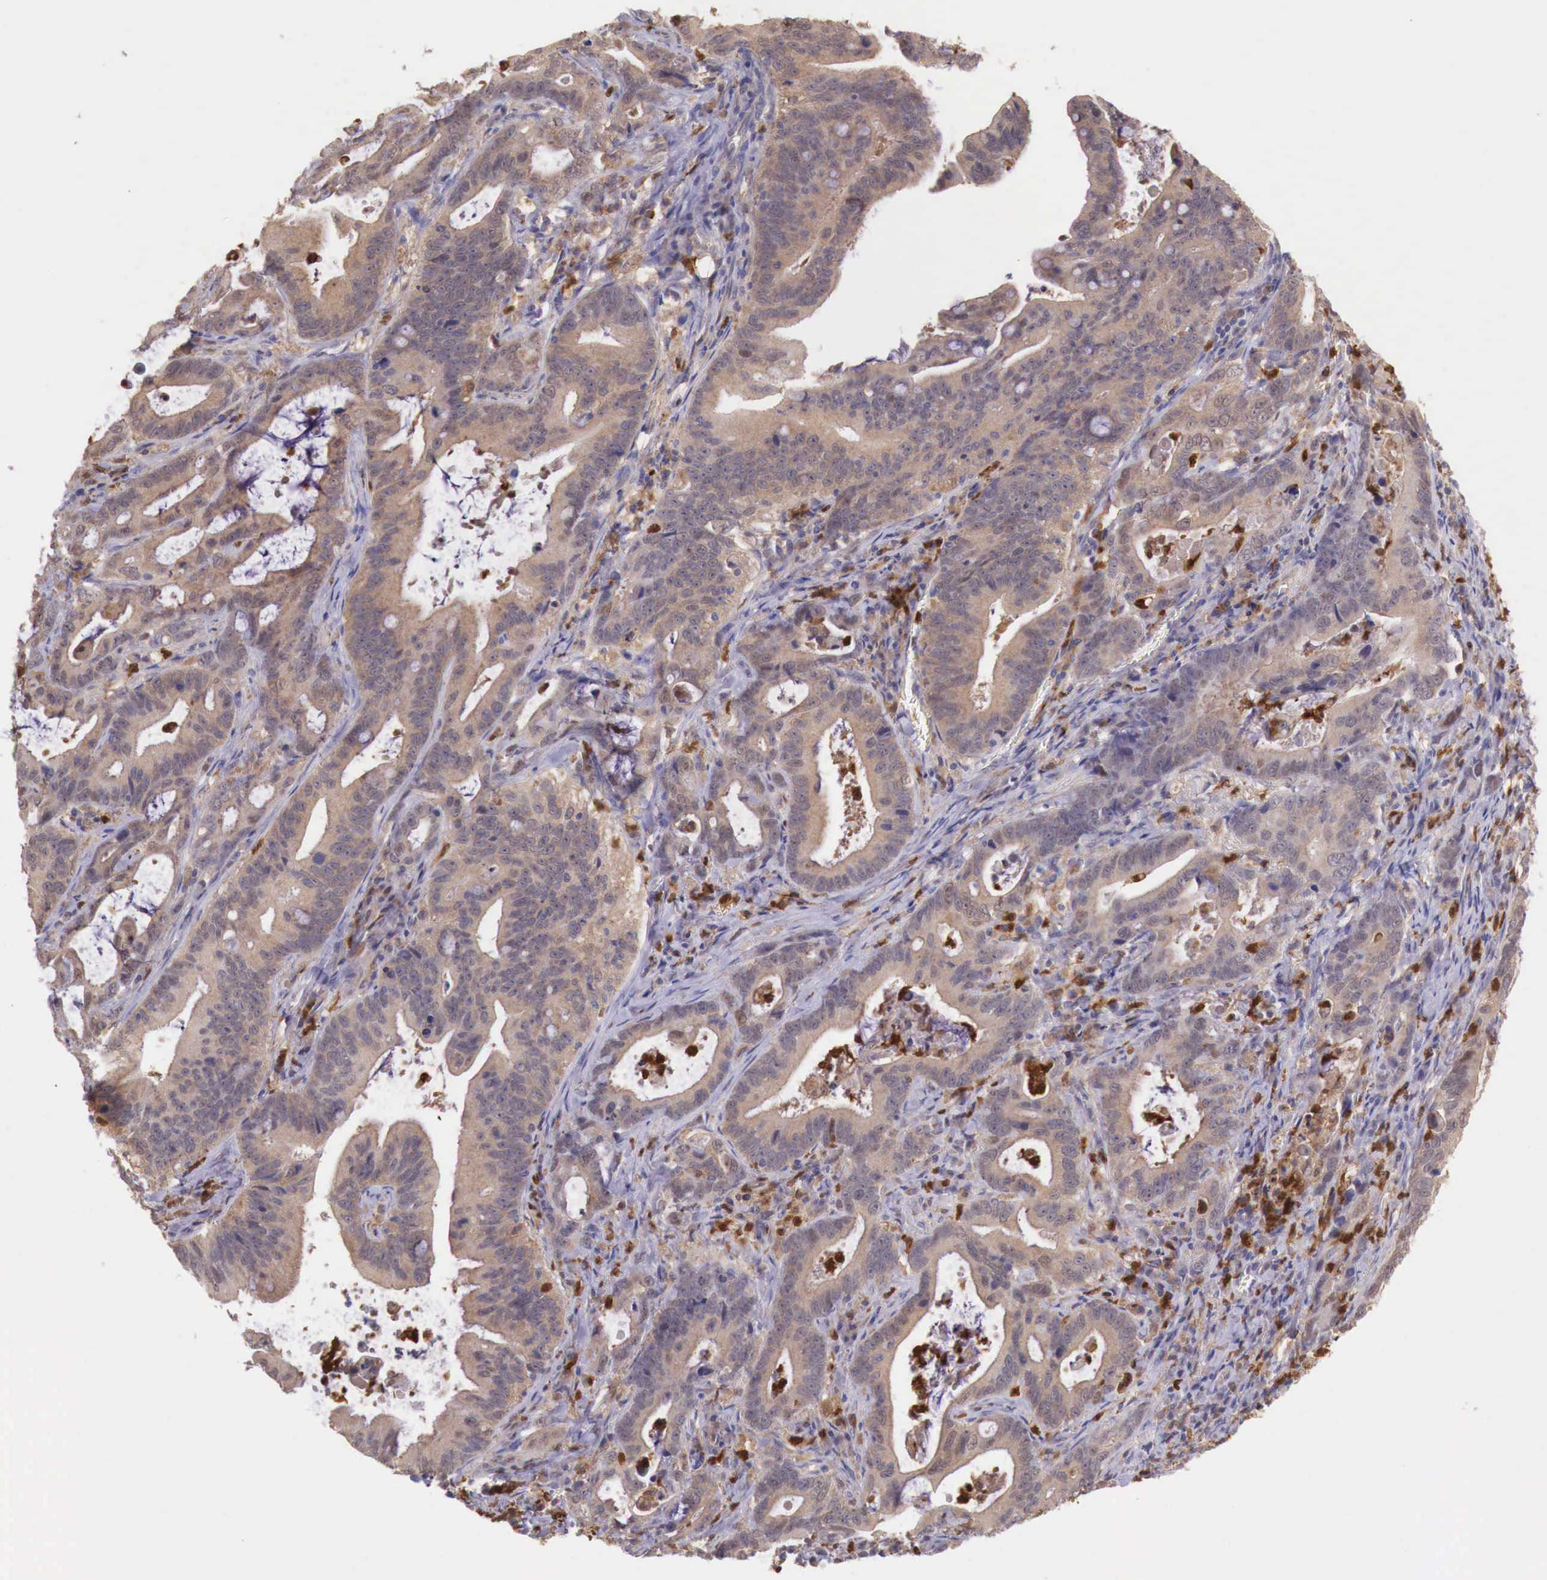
{"staining": {"intensity": "weak", "quantity": ">75%", "location": "cytoplasmic/membranous"}, "tissue": "stomach cancer", "cell_type": "Tumor cells", "image_type": "cancer", "snomed": [{"axis": "morphology", "description": "Adenocarcinoma, NOS"}, {"axis": "topography", "description": "Stomach, upper"}], "caption": "A photomicrograph showing weak cytoplasmic/membranous staining in approximately >75% of tumor cells in stomach cancer (adenocarcinoma), as visualized by brown immunohistochemical staining.", "gene": "GAB2", "patient": {"sex": "male", "age": 63}}